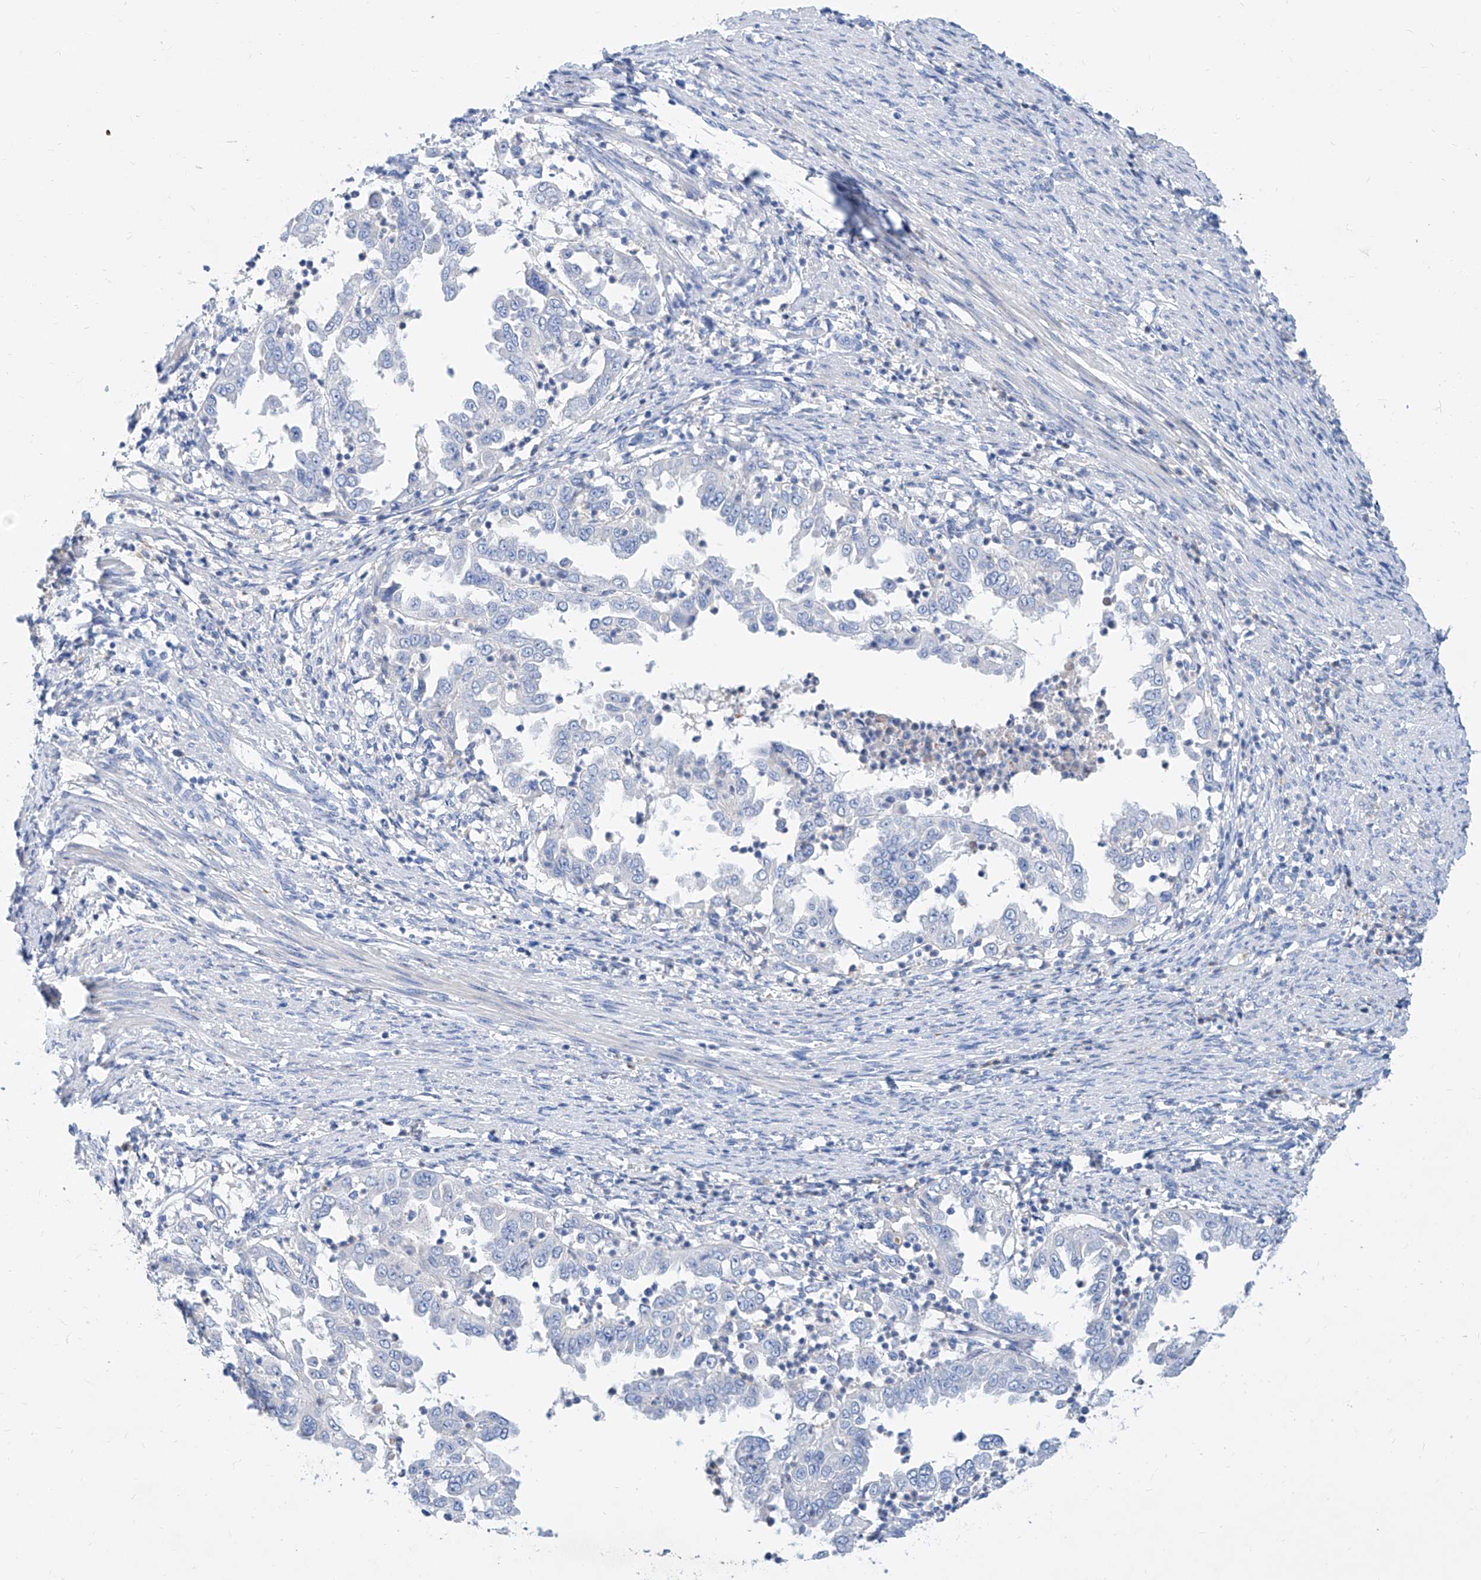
{"staining": {"intensity": "negative", "quantity": "none", "location": "none"}, "tissue": "endometrial cancer", "cell_type": "Tumor cells", "image_type": "cancer", "snomed": [{"axis": "morphology", "description": "Adenocarcinoma, NOS"}, {"axis": "topography", "description": "Endometrium"}], "caption": "The image shows no staining of tumor cells in adenocarcinoma (endometrial). (Immunohistochemistry (ihc), brightfield microscopy, high magnification).", "gene": "SLC25A29", "patient": {"sex": "female", "age": 85}}